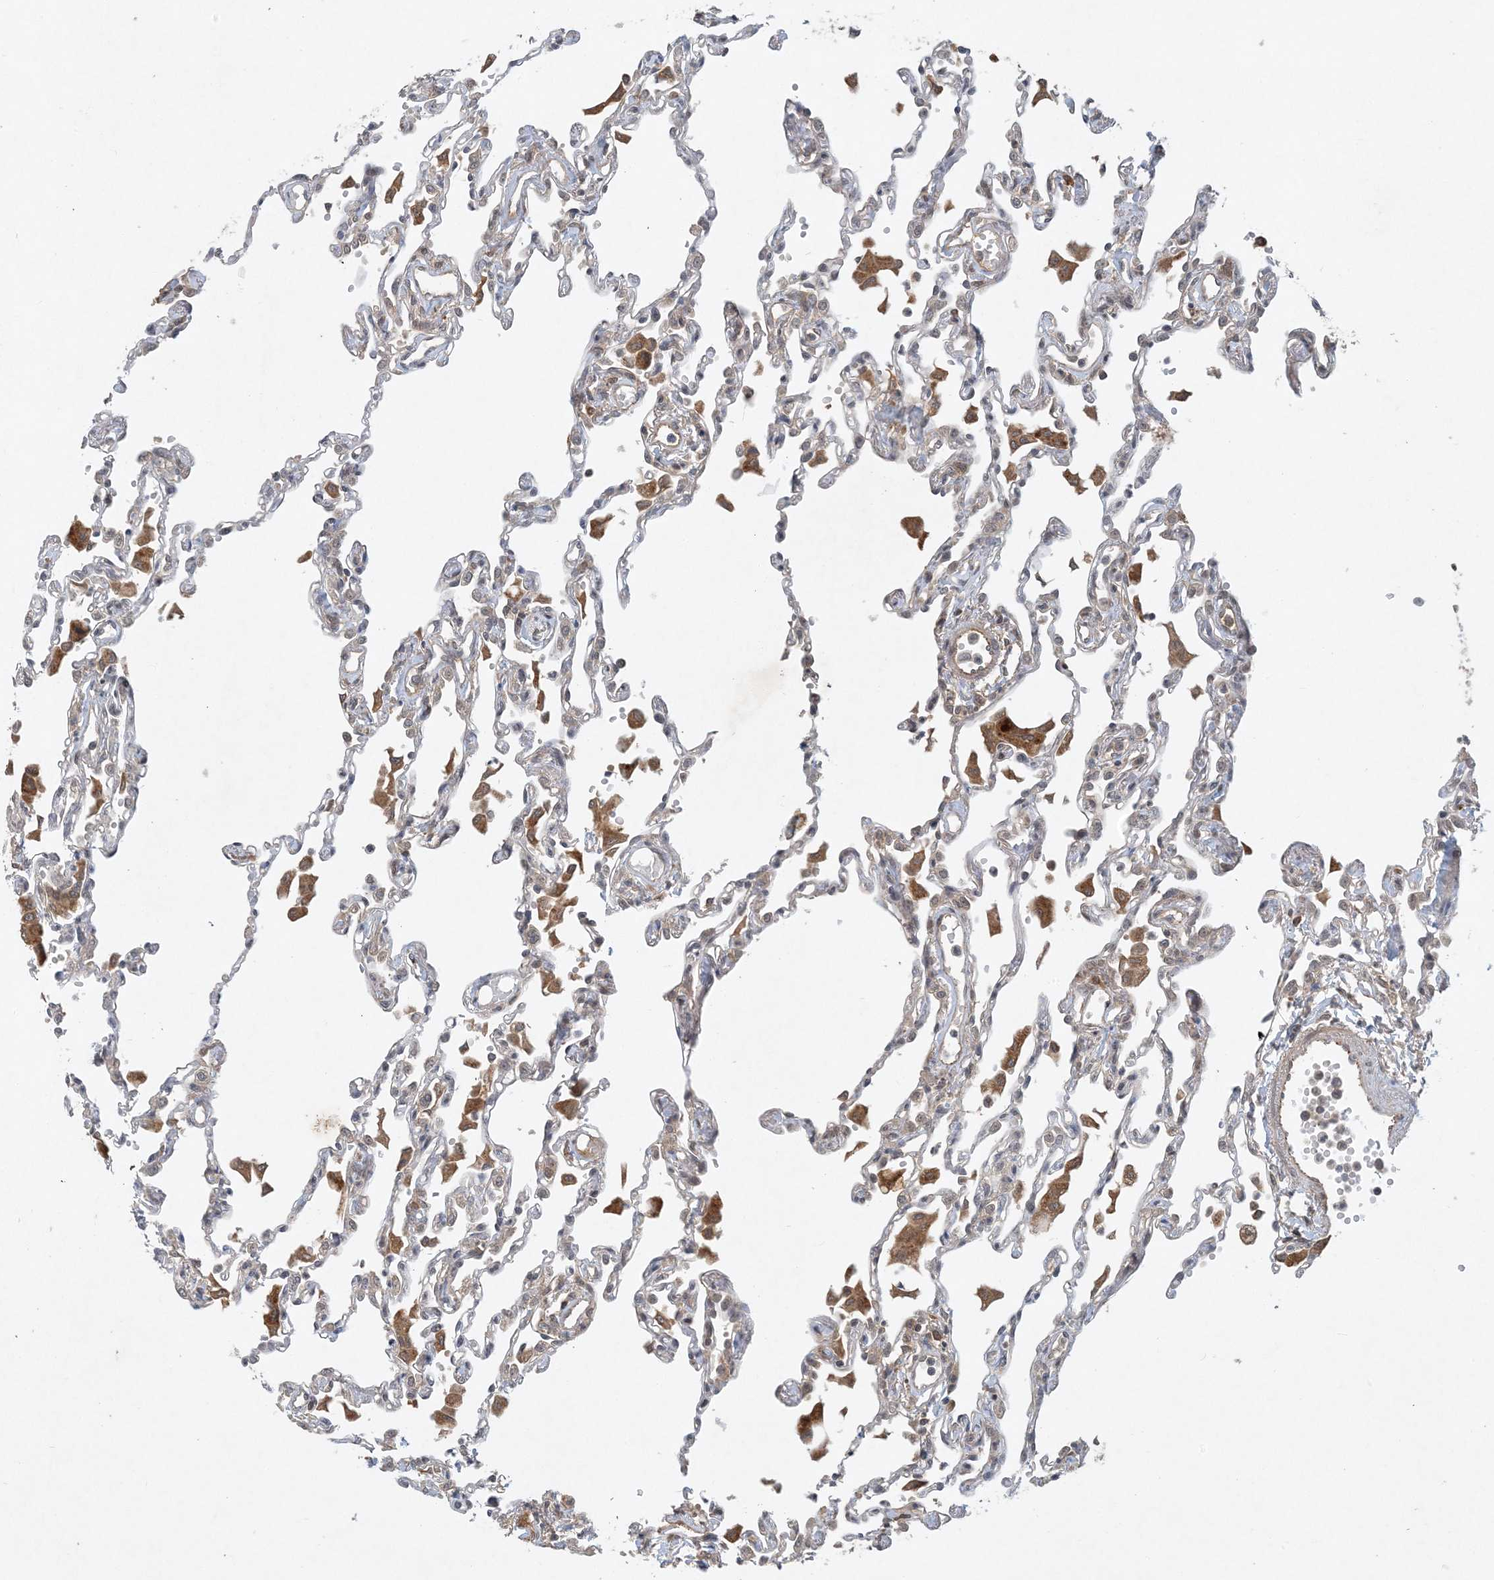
{"staining": {"intensity": "negative", "quantity": "none", "location": "none"}, "tissue": "lung", "cell_type": "Alveolar cells", "image_type": "normal", "snomed": [{"axis": "morphology", "description": "Normal tissue, NOS"}, {"axis": "topography", "description": "Bronchus"}, {"axis": "topography", "description": "Lung"}], "caption": "The micrograph displays no staining of alveolar cells in unremarkable lung. Brightfield microscopy of immunohistochemistry stained with DAB (brown) and hematoxylin (blue), captured at high magnification.", "gene": "ZCCHC4", "patient": {"sex": "female", "age": 49}}